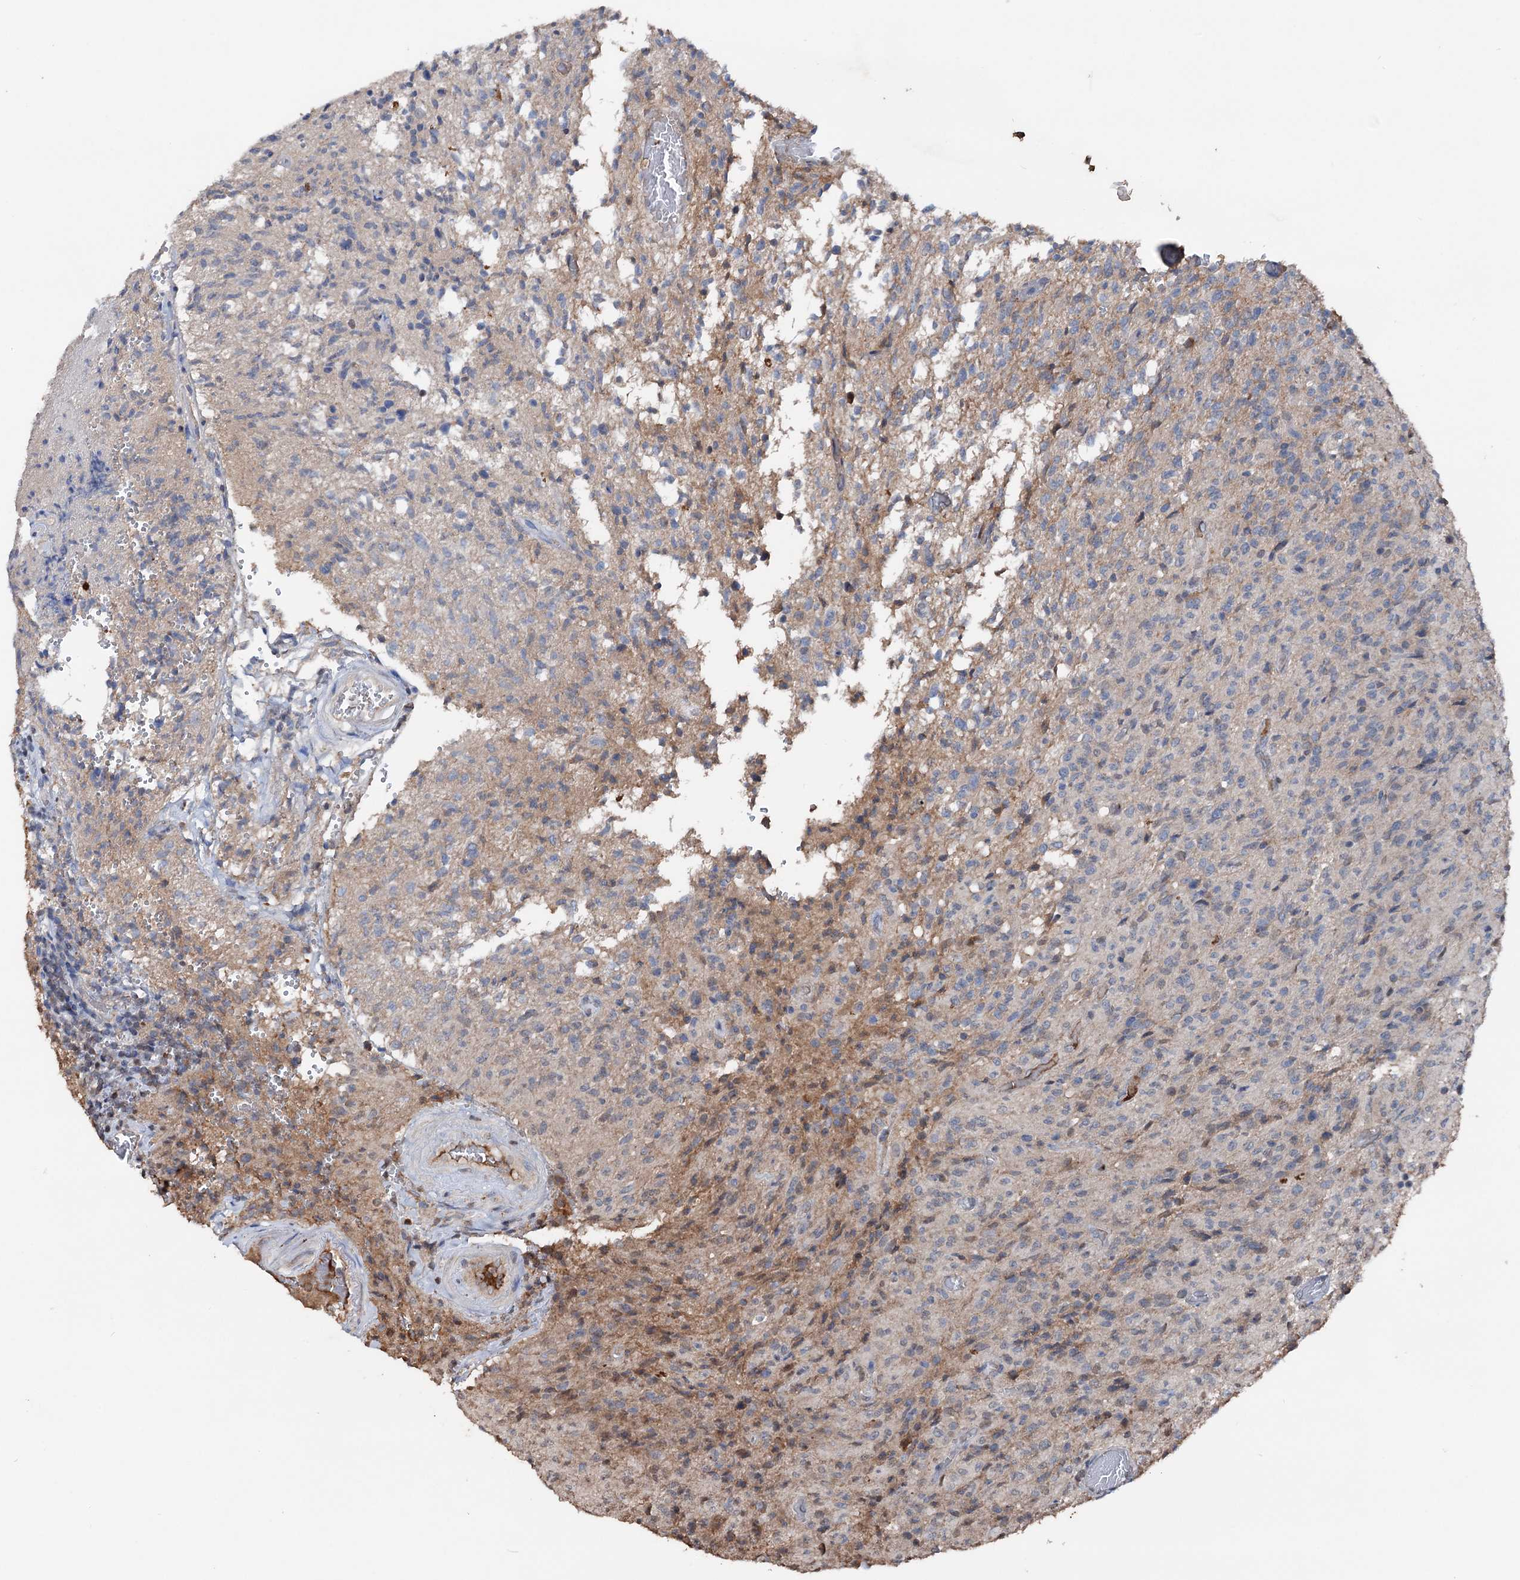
{"staining": {"intensity": "moderate", "quantity": "<25%", "location": "cytoplasmic/membranous"}, "tissue": "glioma", "cell_type": "Tumor cells", "image_type": "cancer", "snomed": [{"axis": "morphology", "description": "Glioma, malignant, High grade"}, {"axis": "topography", "description": "Brain"}], "caption": "A histopathology image showing moderate cytoplasmic/membranous positivity in approximately <25% of tumor cells in glioma, as visualized by brown immunohistochemical staining.", "gene": "ARL13A", "patient": {"sex": "female", "age": 57}}